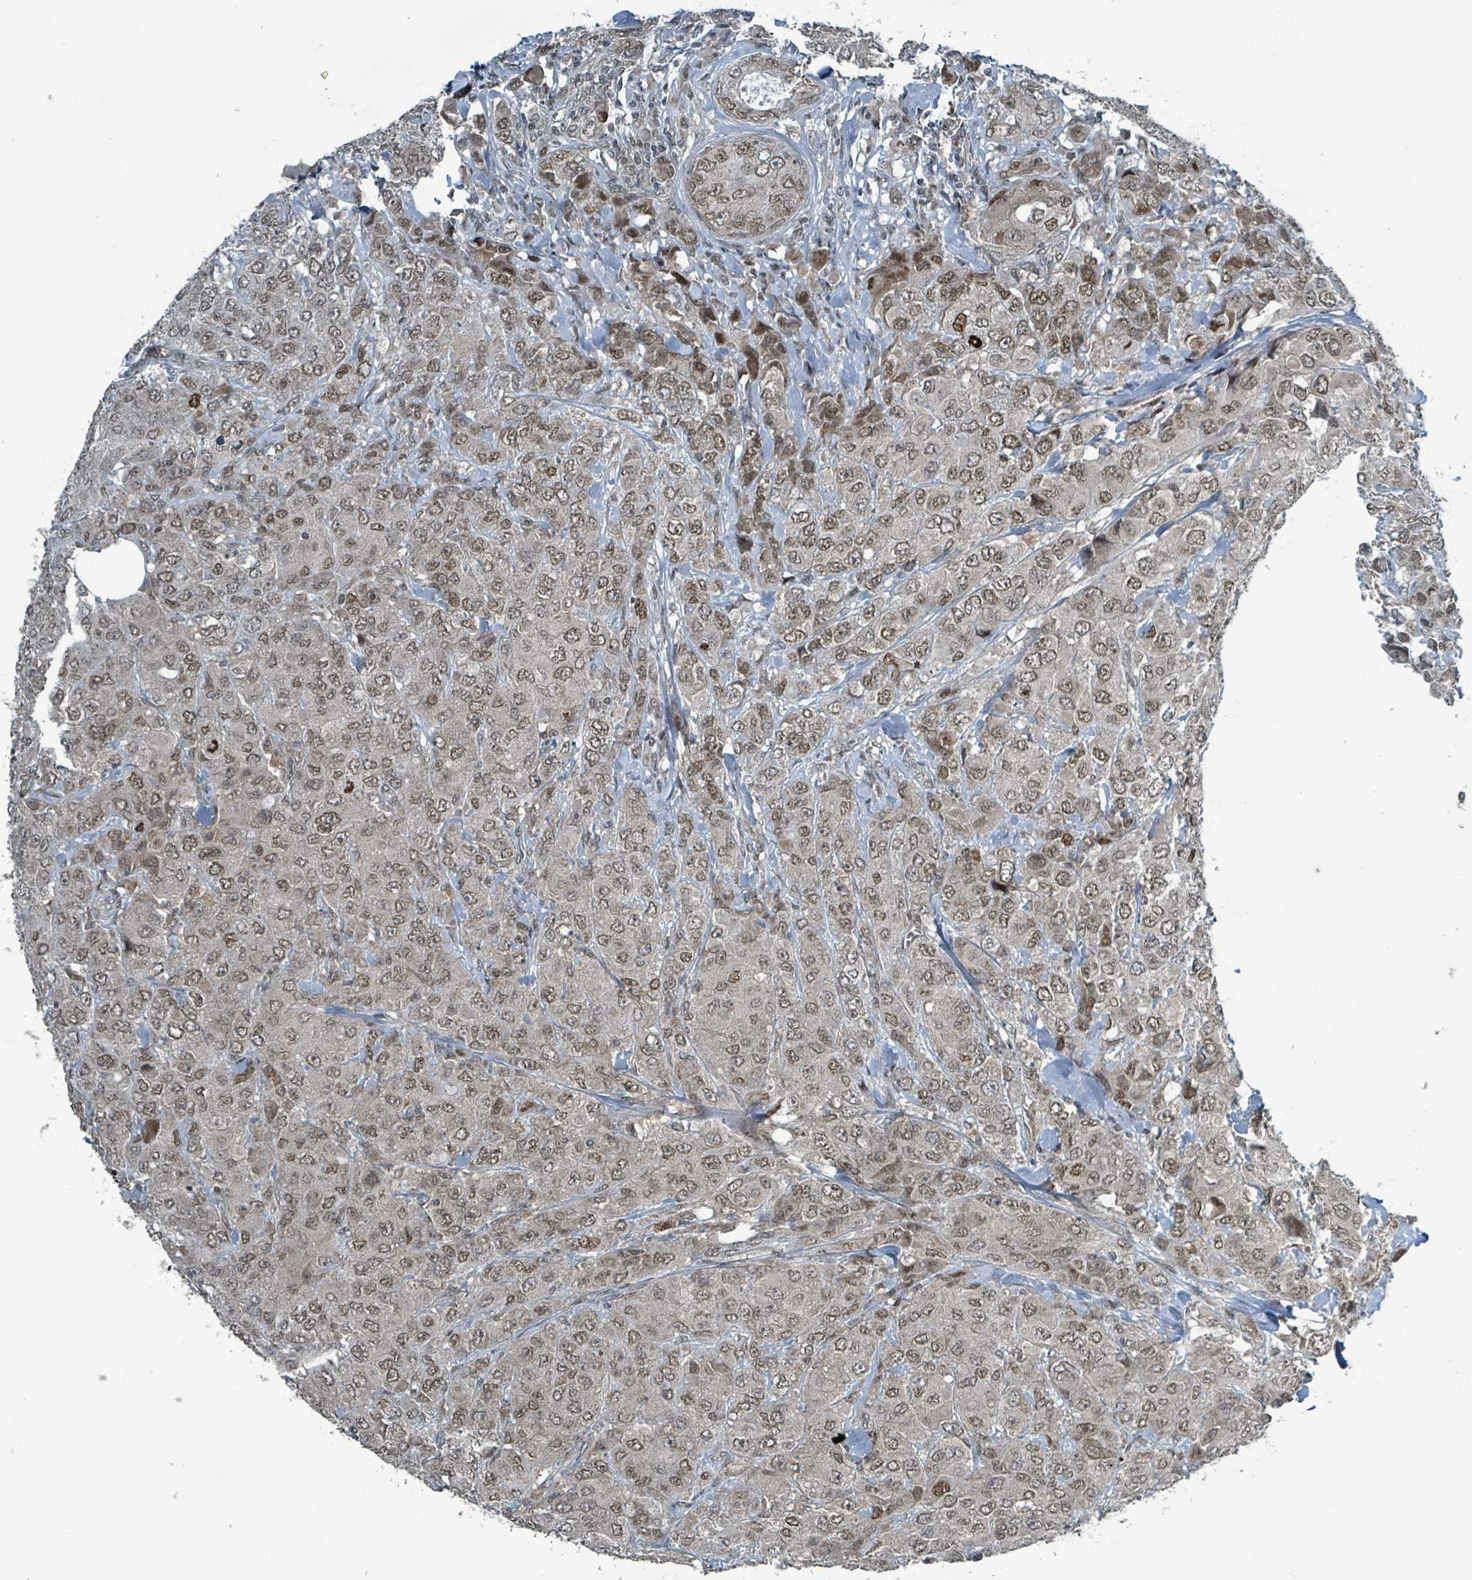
{"staining": {"intensity": "weak", "quantity": ">75%", "location": "nuclear"}, "tissue": "breast cancer", "cell_type": "Tumor cells", "image_type": "cancer", "snomed": [{"axis": "morphology", "description": "Duct carcinoma"}, {"axis": "topography", "description": "Breast"}], "caption": "Brown immunohistochemical staining in human breast cancer reveals weak nuclear expression in about >75% of tumor cells.", "gene": "PHIP", "patient": {"sex": "female", "age": 43}}